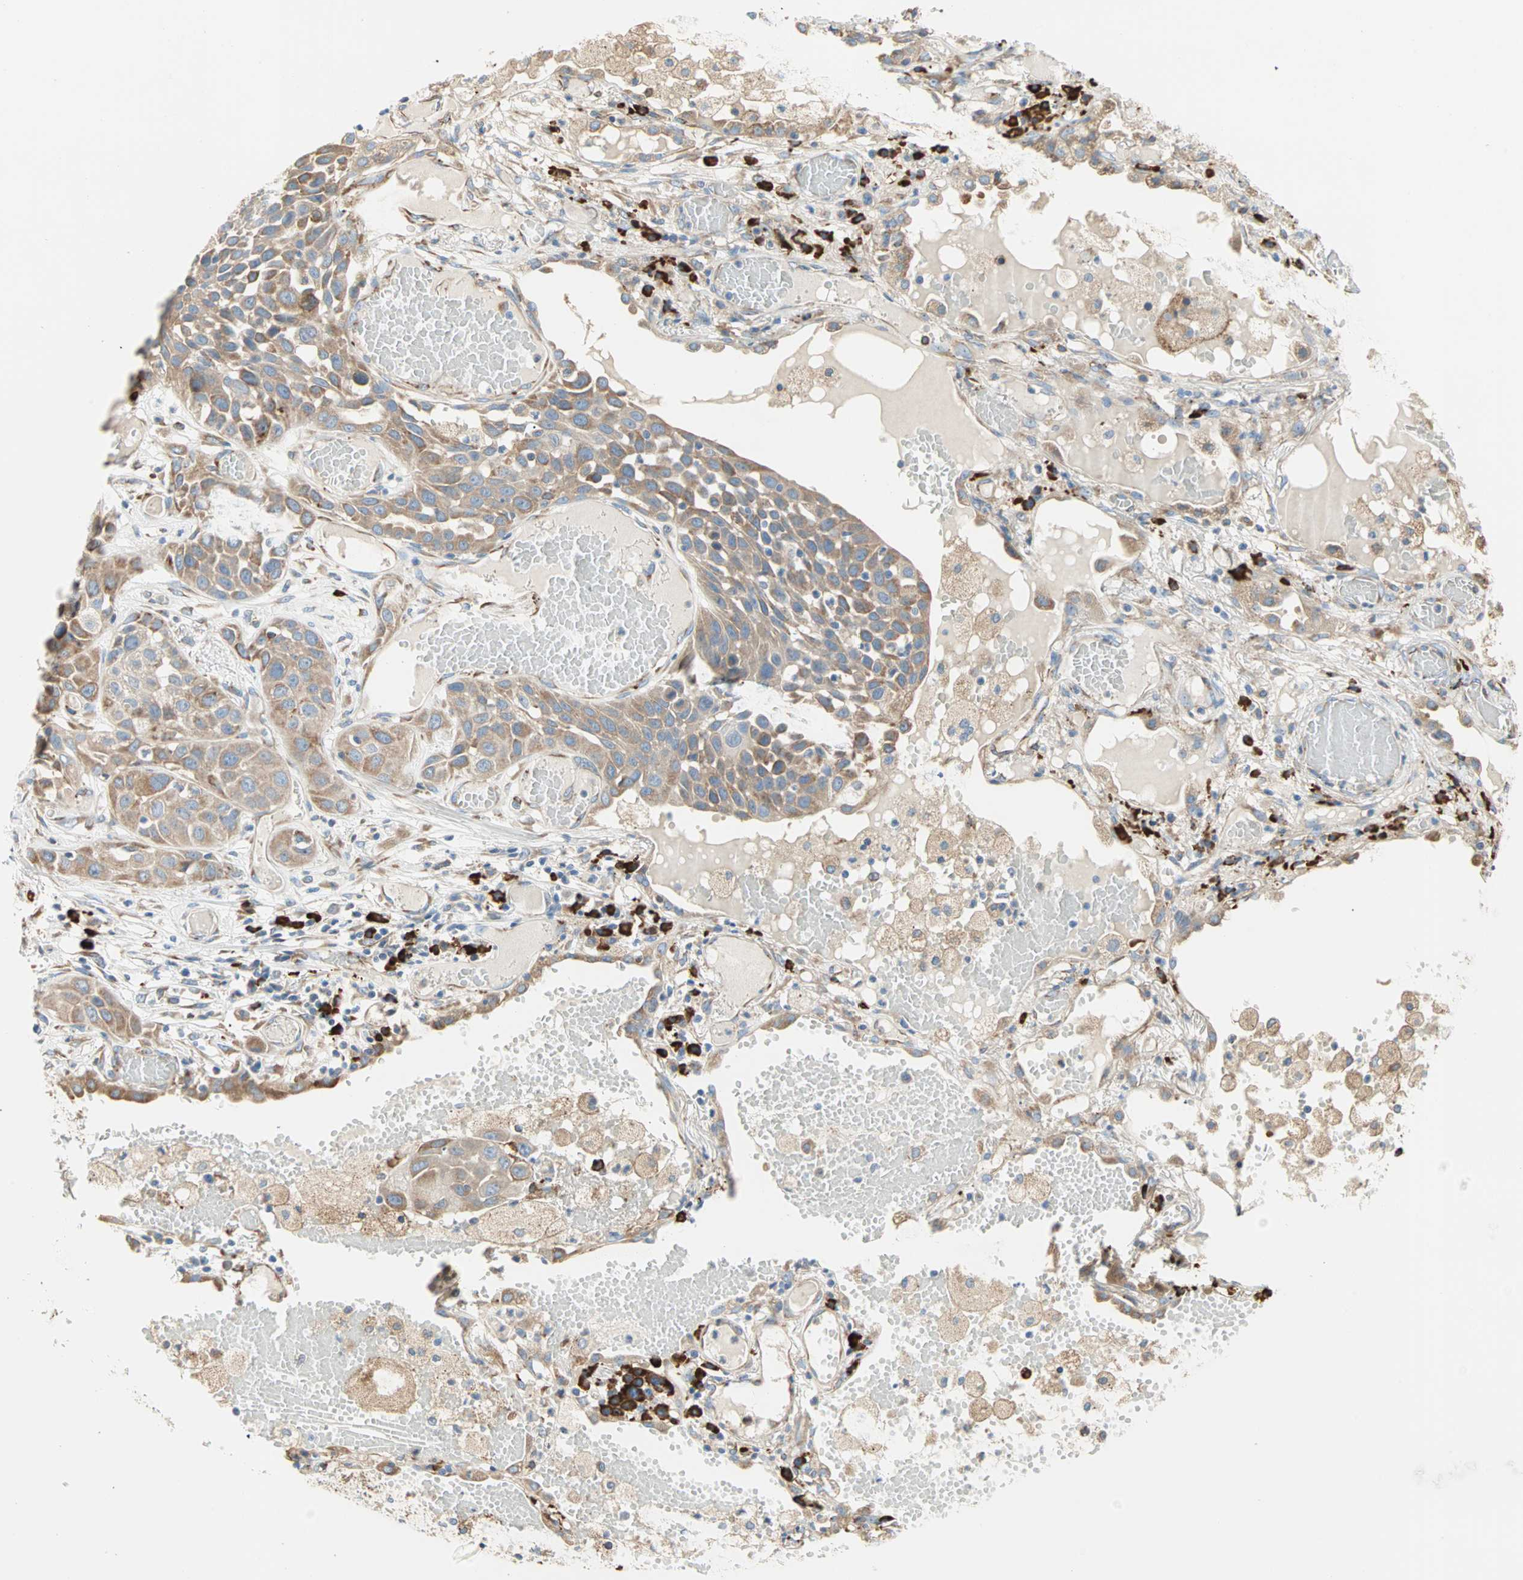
{"staining": {"intensity": "moderate", "quantity": ">75%", "location": "cytoplasmic/membranous"}, "tissue": "lung cancer", "cell_type": "Tumor cells", "image_type": "cancer", "snomed": [{"axis": "morphology", "description": "Squamous cell carcinoma, NOS"}, {"axis": "topography", "description": "Lung"}], "caption": "IHC (DAB) staining of lung squamous cell carcinoma reveals moderate cytoplasmic/membranous protein expression in approximately >75% of tumor cells.", "gene": "PLCXD1", "patient": {"sex": "male", "age": 71}}